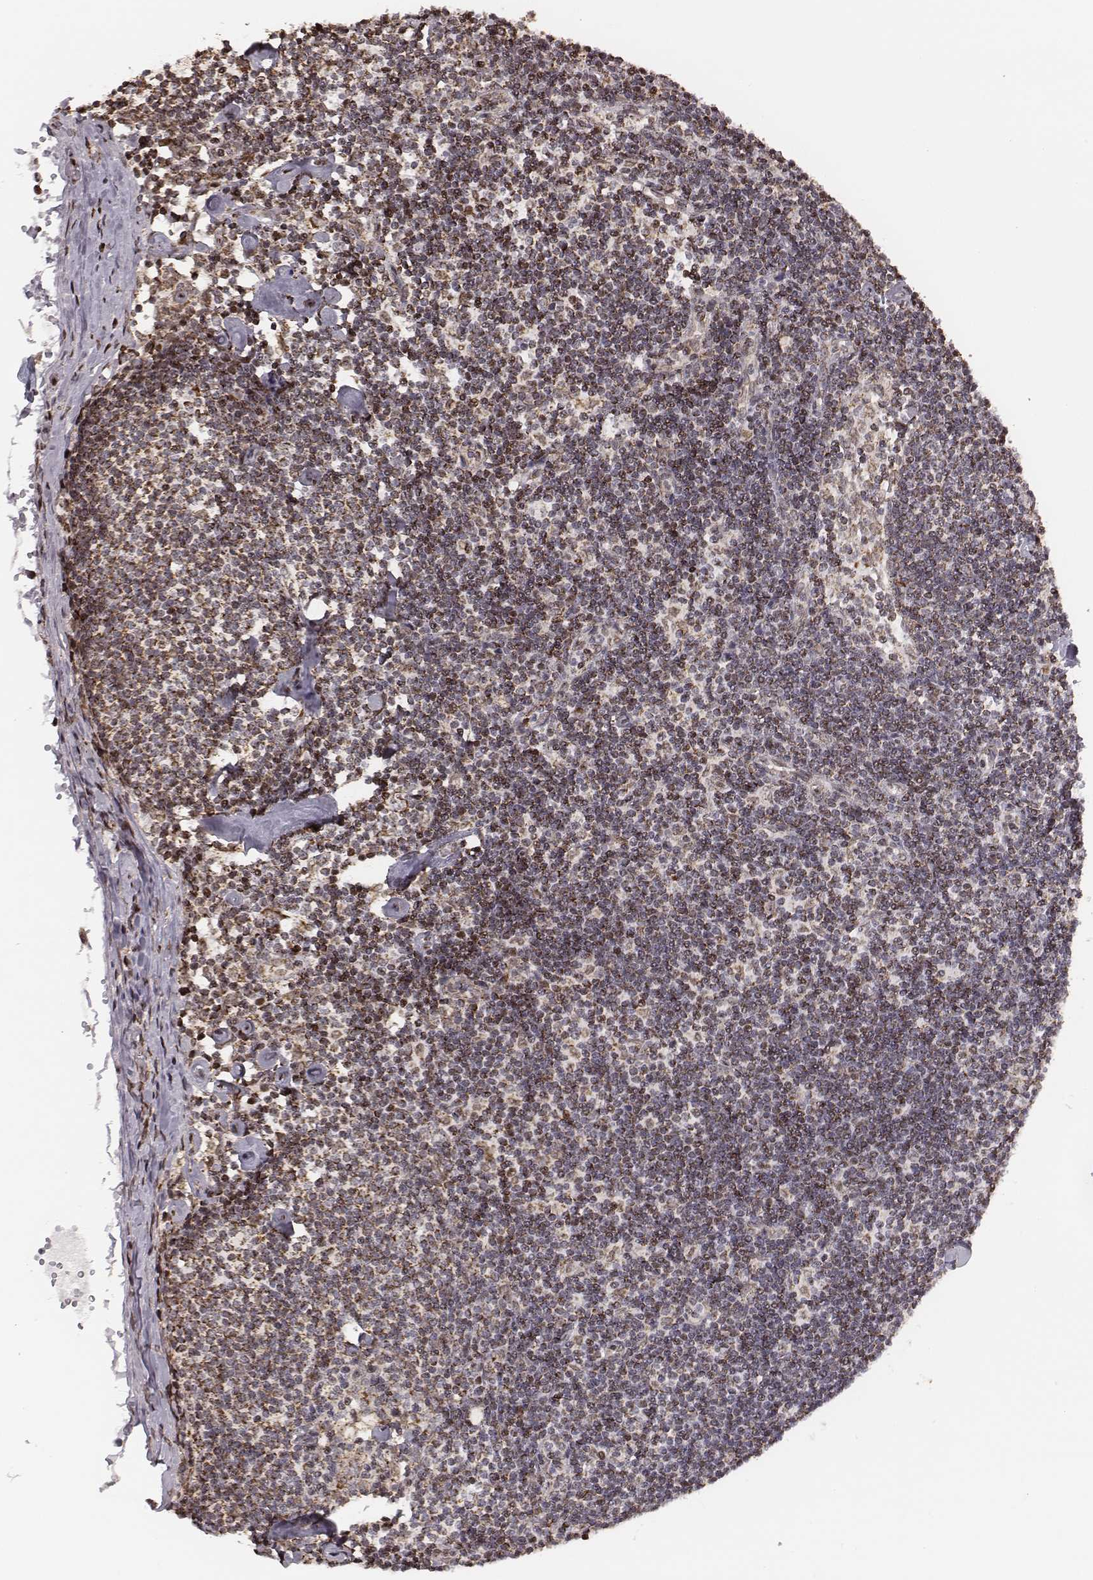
{"staining": {"intensity": "strong", "quantity": ">75%", "location": "cytoplasmic/membranous"}, "tissue": "lymph node", "cell_type": "Germinal center cells", "image_type": "normal", "snomed": [{"axis": "morphology", "description": "Normal tissue, NOS"}, {"axis": "topography", "description": "Lymph node"}], "caption": "Immunohistochemistry staining of unremarkable lymph node, which demonstrates high levels of strong cytoplasmic/membranous staining in about >75% of germinal center cells indicating strong cytoplasmic/membranous protein expression. The staining was performed using DAB (3,3'-diaminobenzidine) (brown) for protein detection and nuclei were counterstained in hematoxylin (blue).", "gene": "ACOT2", "patient": {"sex": "female", "age": 42}}